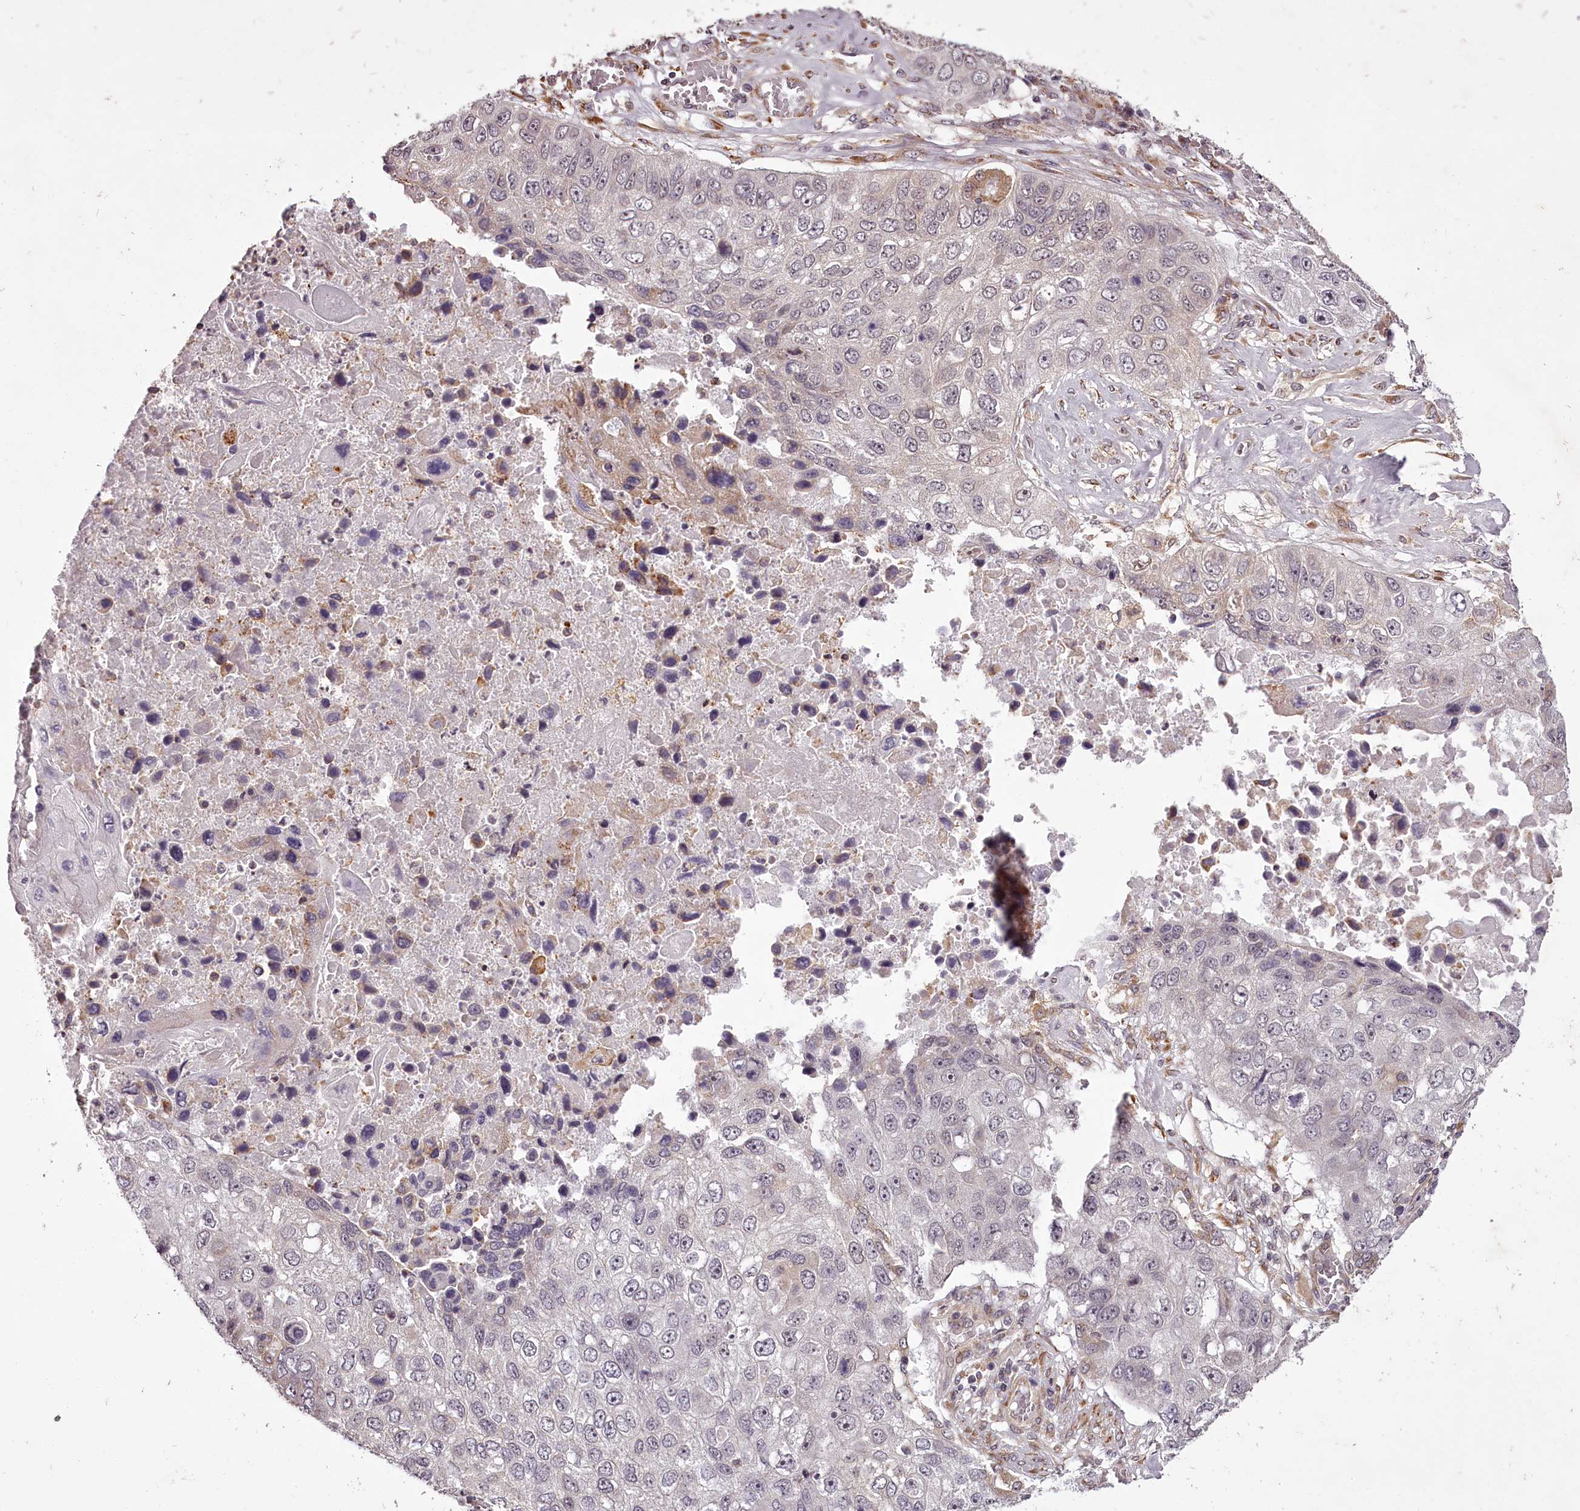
{"staining": {"intensity": "negative", "quantity": "none", "location": "none"}, "tissue": "lung cancer", "cell_type": "Tumor cells", "image_type": "cancer", "snomed": [{"axis": "morphology", "description": "Squamous cell carcinoma, NOS"}, {"axis": "topography", "description": "Lung"}], "caption": "This image is of lung cancer (squamous cell carcinoma) stained with IHC to label a protein in brown with the nuclei are counter-stained blue. There is no staining in tumor cells. Brightfield microscopy of immunohistochemistry (IHC) stained with DAB (brown) and hematoxylin (blue), captured at high magnification.", "gene": "CCDC92", "patient": {"sex": "male", "age": 61}}